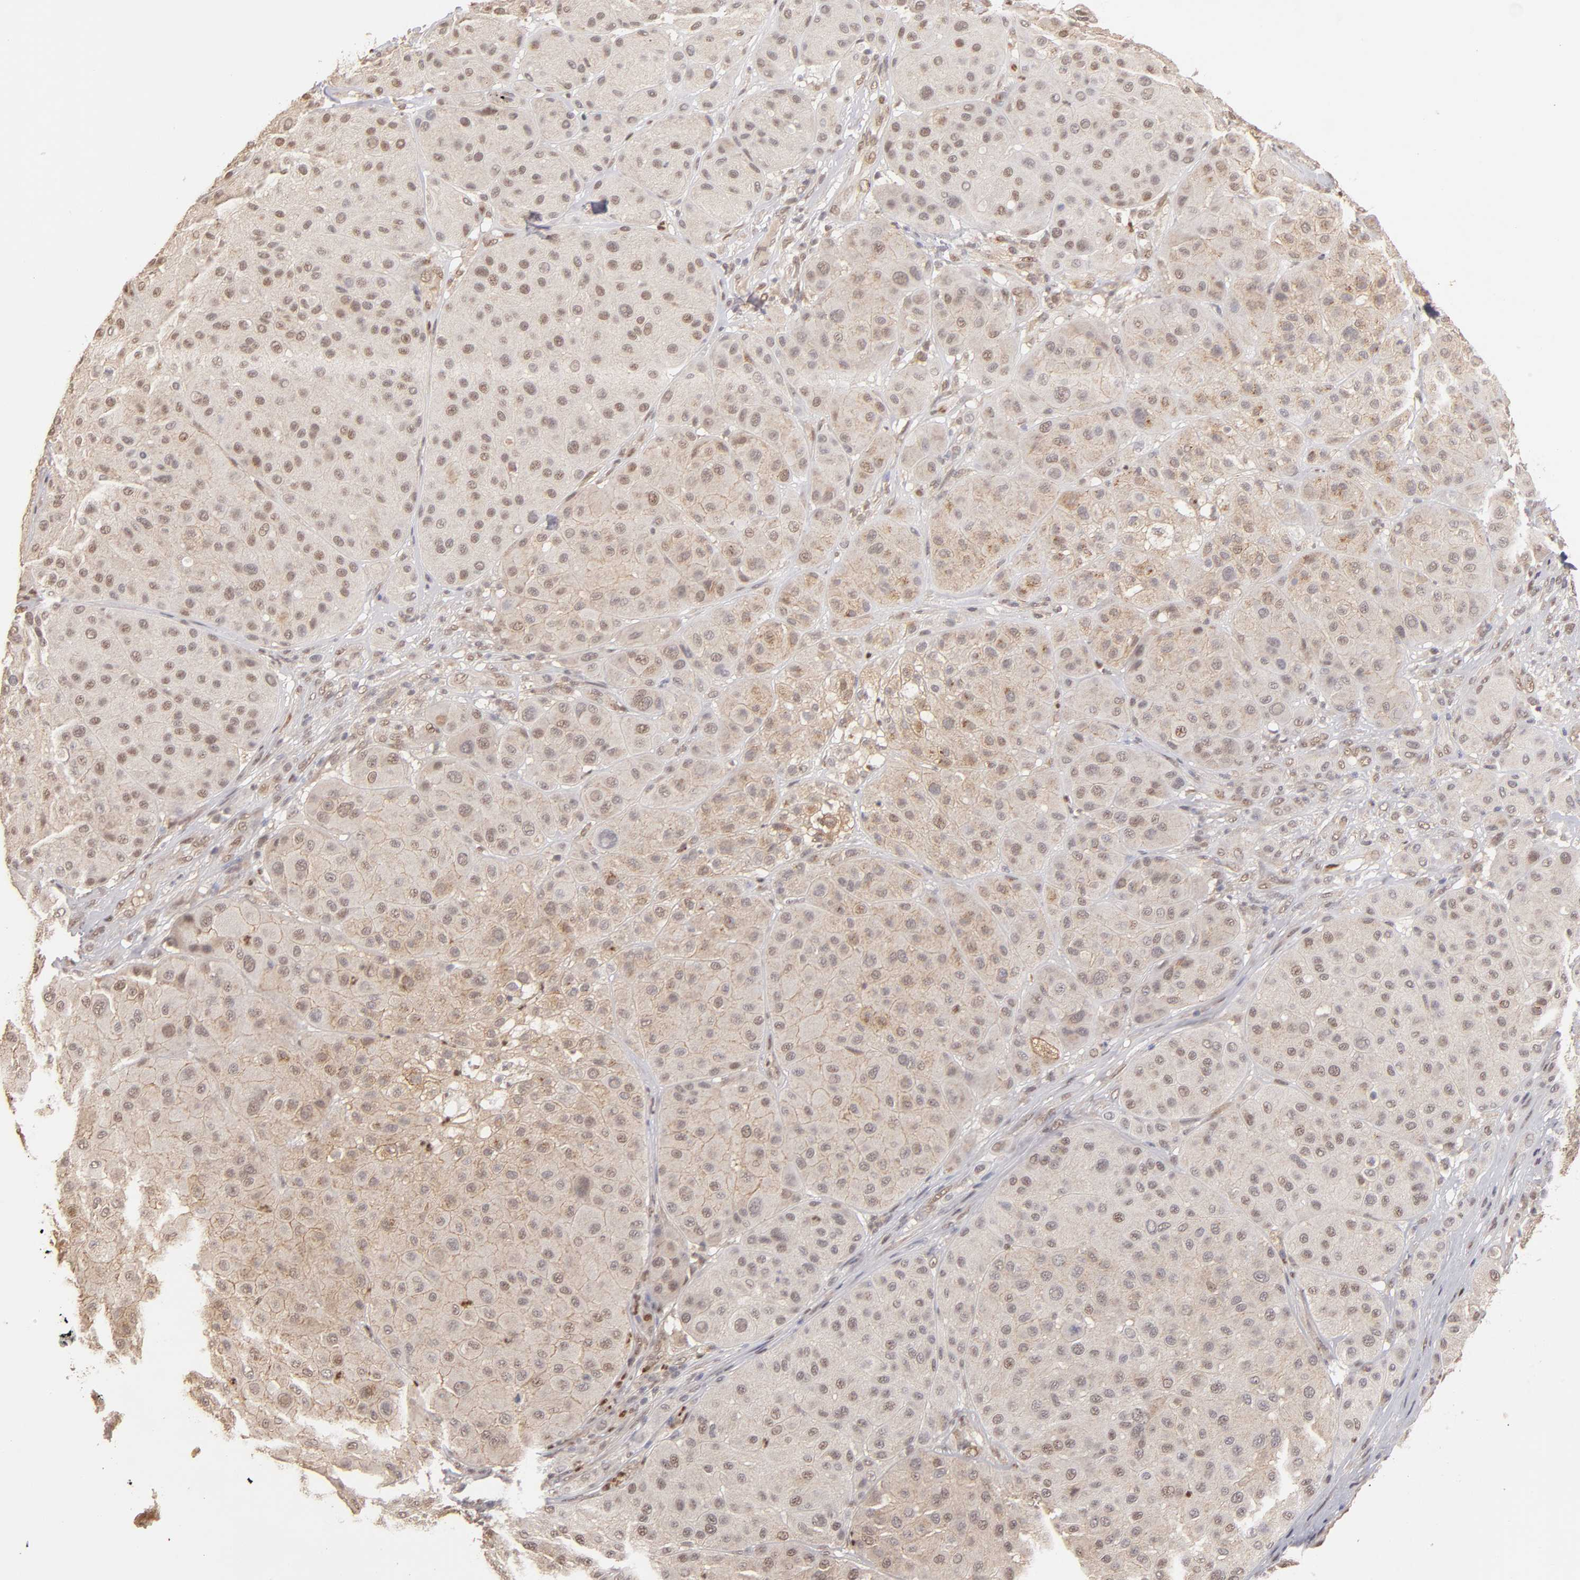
{"staining": {"intensity": "weak", "quantity": ">75%", "location": "cytoplasmic/membranous,nuclear"}, "tissue": "melanoma", "cell_type": "Tumor cells", "image_type": "cancer", "snomed": [{"axis": "morphology", "description": "Normal tissue, NOS"}, {"axis": "morphology", "description": "Malignant melanoma, Metastatic site"}, {"axis": "topography", "description": "Skin"}], "caption": "The photomicrograph reveals a brown stain indicating the presence of a protein in the cytoplasmic/membranous and nuclear of tumor cells in malignant melanoma (metastatic site).", "gene": "NFE2", "patient": {"sex": "male", "age": 41}}